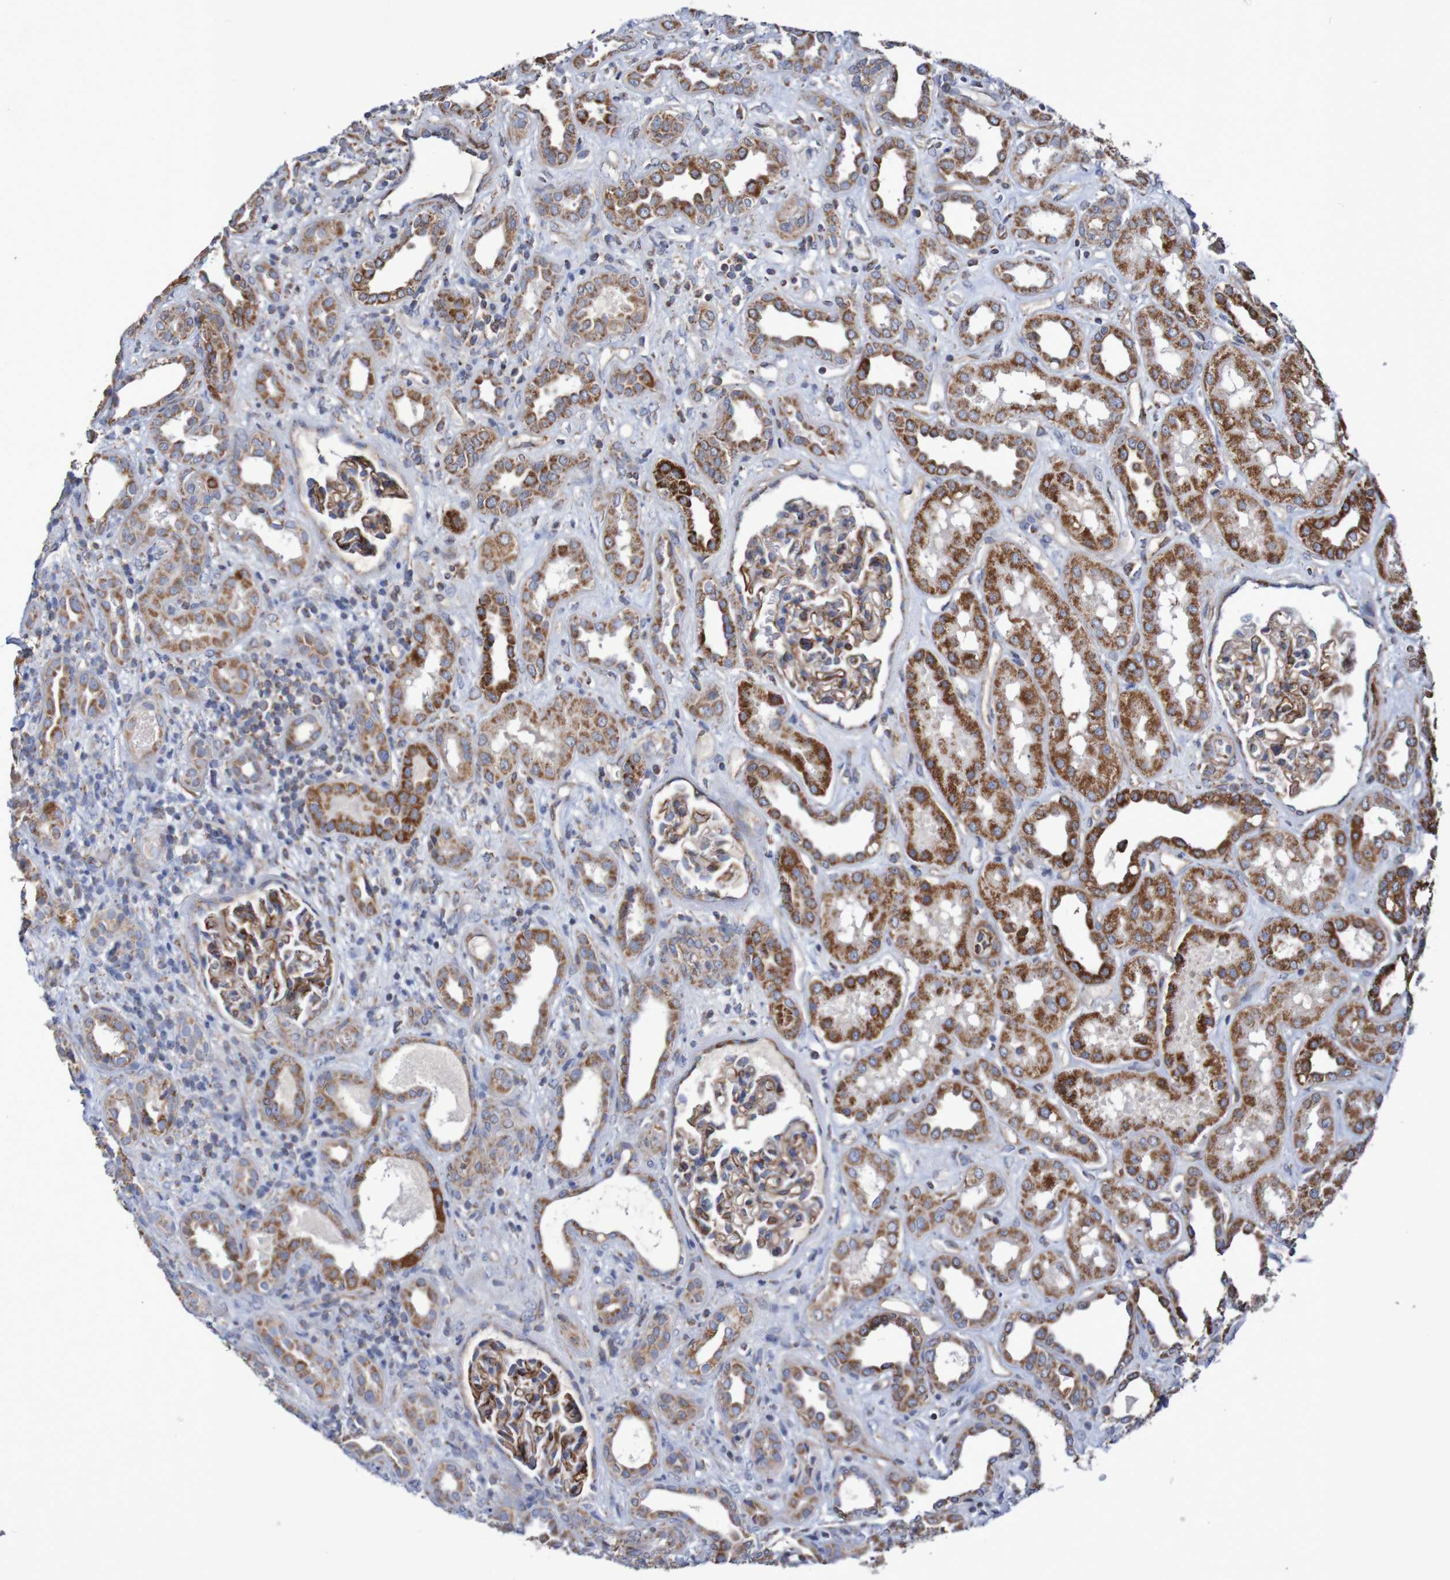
{"staining": {"intensity": "moderate", "quantity": ">75%", "location": "cytoplasmic/membranous"}, "tissue": "kidney", "cell_type": "Cells in glomeruli", "image_type": "normal", "snomed": [{"axis": "morphology", "description": "Normal tissue, NOS"}, {"axis": "topography", "description": "Kidney"}], "caption": "This photomicrograph displays immunohistochemistry staining of benign human kidney, with medium moderate cytoplasmic/membranous staining in about >75% of cells in glomeruli.", "gene": "MMEL1", "patient": {"sex": "male", "age": 59}}